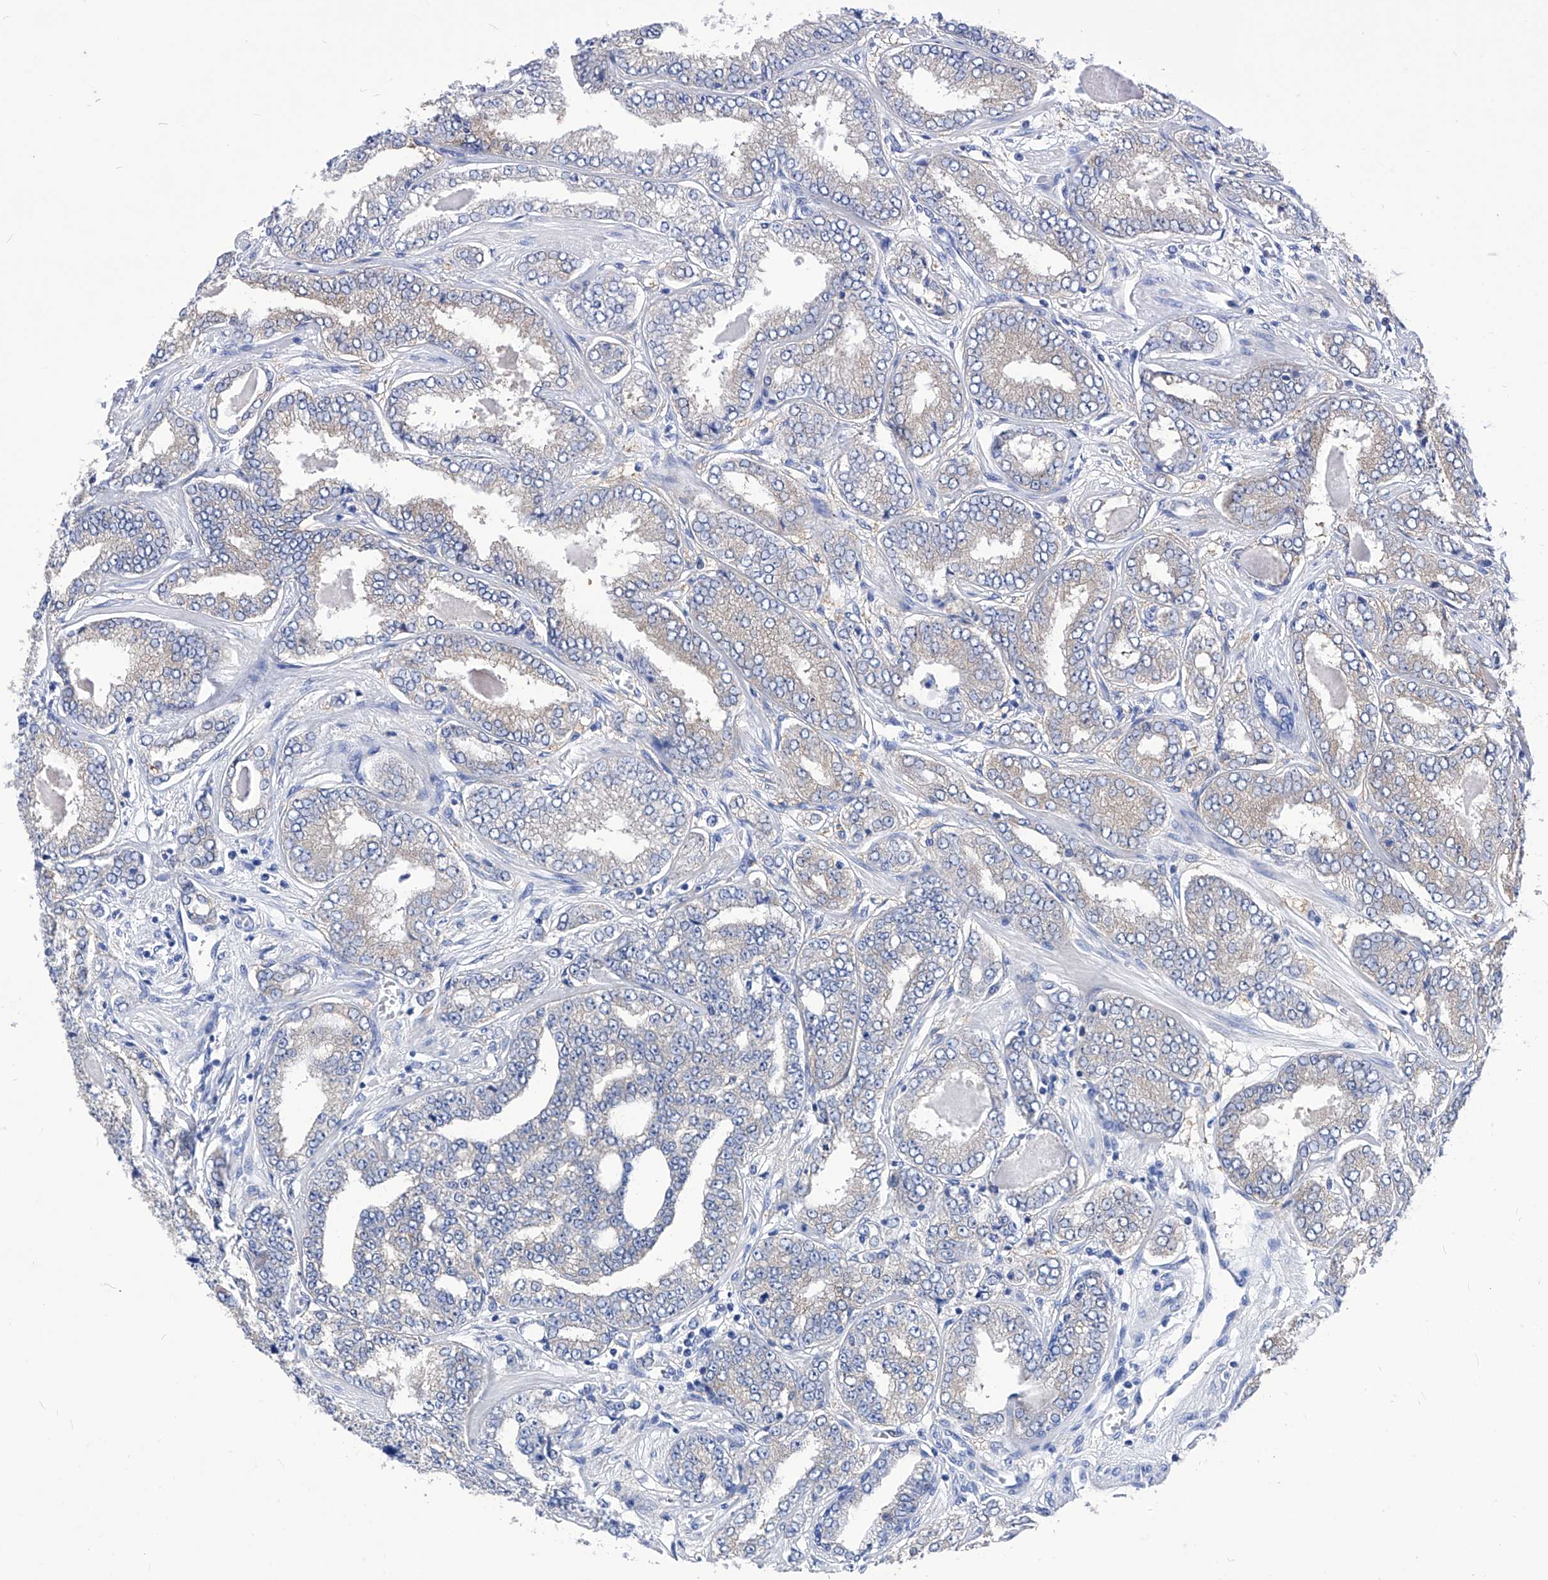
{"staining": {"intensity": "negative", "quantity": "none", "location": "none"}, "tissue": "prostate cancer", "cell_type": "Tumor cells", "image_type": "cancer", "snomed": [{"axis": "morphology", "description": "Adenocarcinoma, High grade"}, {"axis": "topography", "description": "Prostate"}], "caption": "Prostate adenocarcinoma (high-grade) was stained to show a protein in brown. There is no significant staining in tumor cells. (Stains: DAB (3,3'-diaminobenzidine) IHC with hematoxylin counter stain, Microscopy: brightfield microscopy at high magnification).", "gene": "XPNPEP1", "patient": {"sex": "male", "age": 71}}